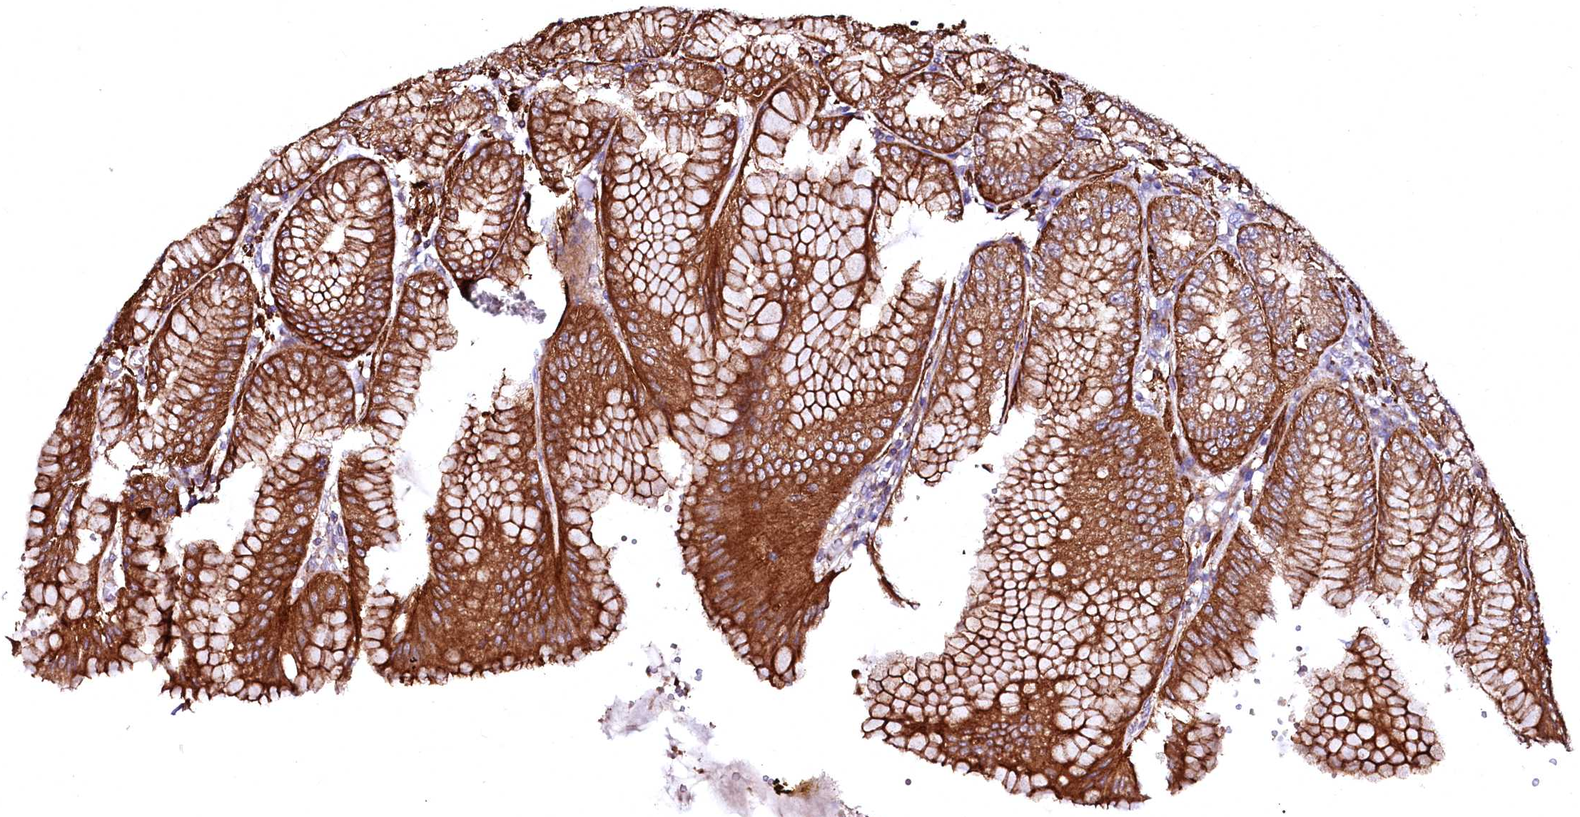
{"staining": {"intensity": "strong", "quantity": ">75%", "location": "cytoplasmic/membranous"}, "tissue": "stomach", "cell_type": "Glandular cells", "image_type": "normal", "snomed": [{"axis": "morphology", "description": "Normal tissue, NOS"}, {"axis": "topography", "description": "Stomach, lower"}], "caption": "Immunohistochemical staining of benign human stomach exhibits high levels of strong cytoplasmic/membranous expression in approximately >75% of glandular cells. Using DAB (brown) and hematoxylin (blue) stains, captured at high magnification using brightfield microscopy.", "gene": "GPR176", "patient": {"sex": "male", "age": 71}}